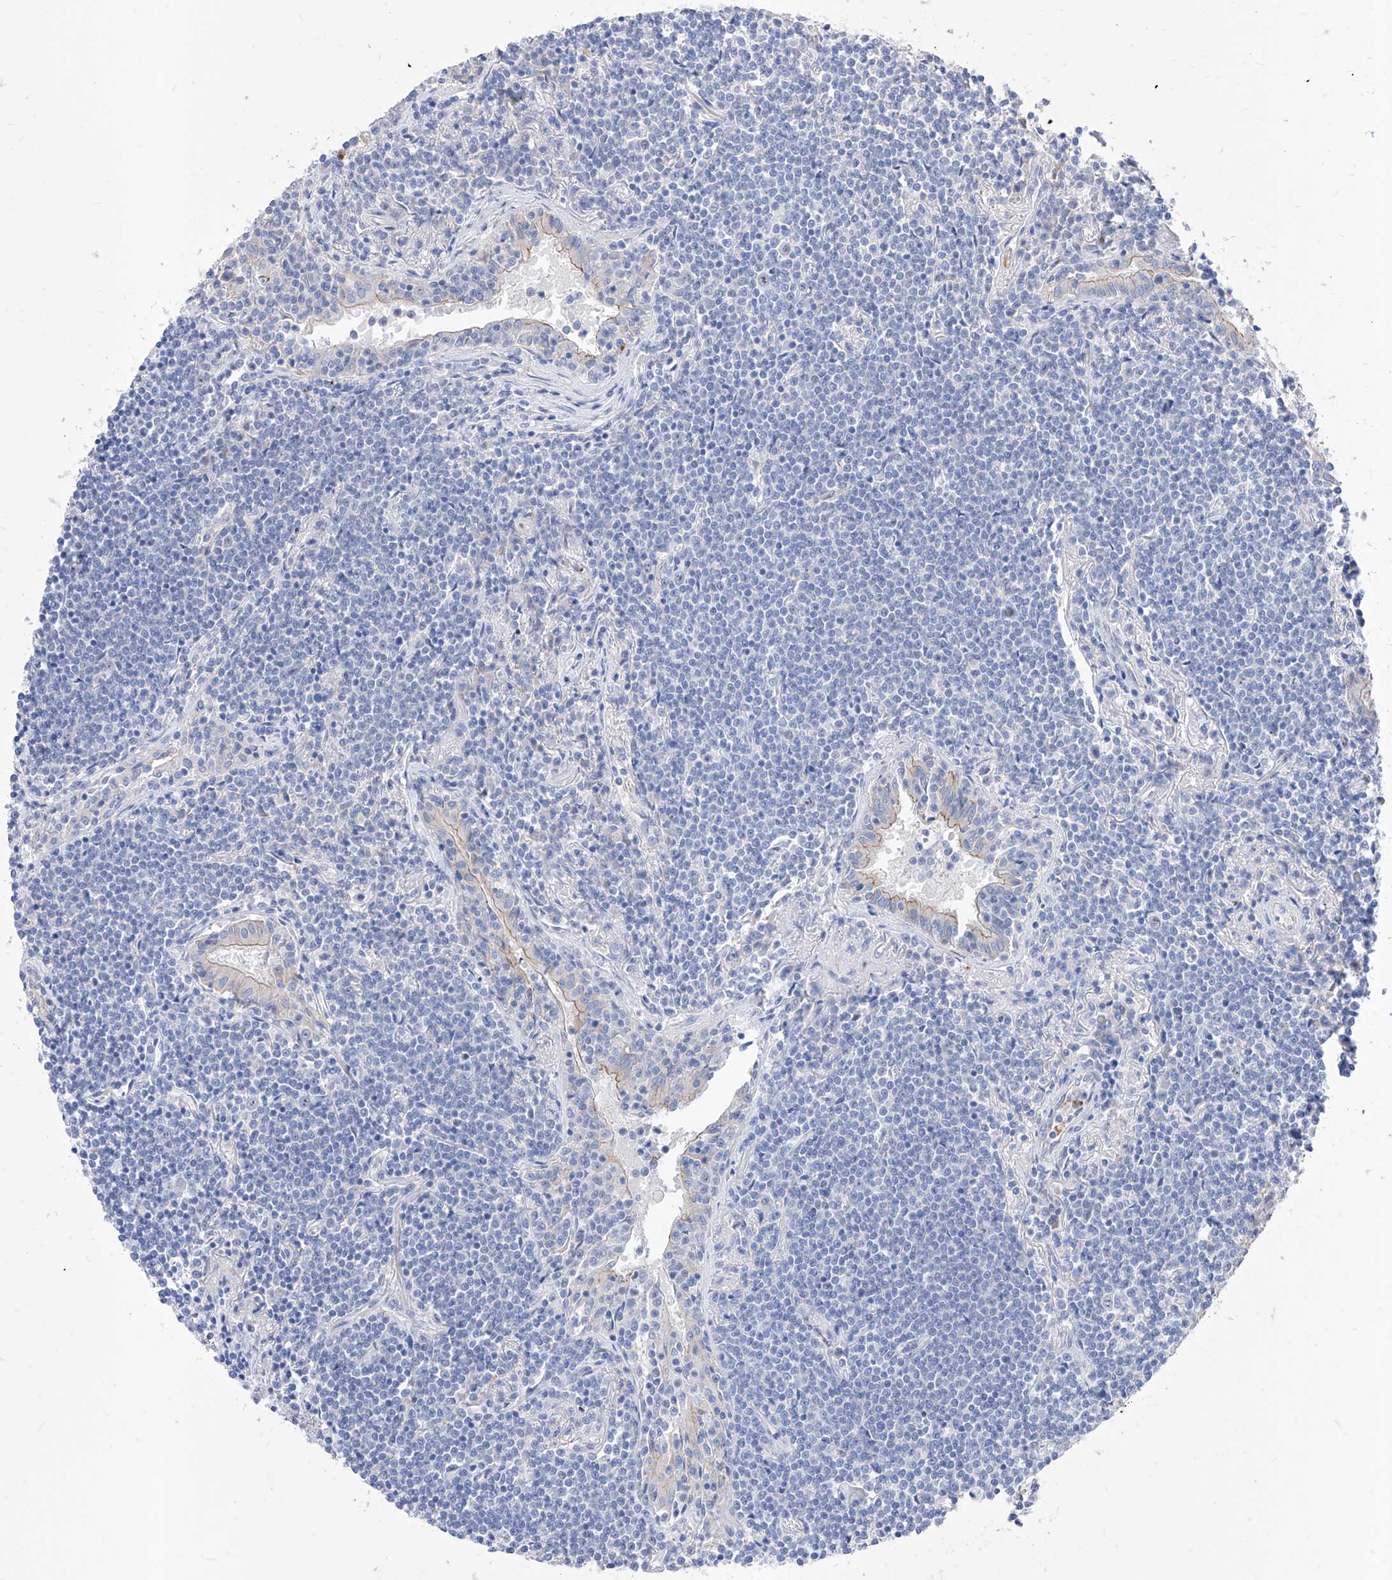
{"staining": {"intensity": "negative", "quantity": "none", "location": "none"}, "tissue": "lymphoma", "cell_type": "Tumor cells", "image_type": "cancer", "snomed": [{"axis": "morphology", "description": "Malignant lymphoma, non-Hodgkin's type, Low grade"}, {"axis": "topography", "description": "Lung"}], "caption": "A histopathology image of human low-grade malignant lymphoma, non-Hodgkin's type is negative for staining in tumor cells.", "gene": "VAX1", "patient": {"sex": "female", "age": 71}}